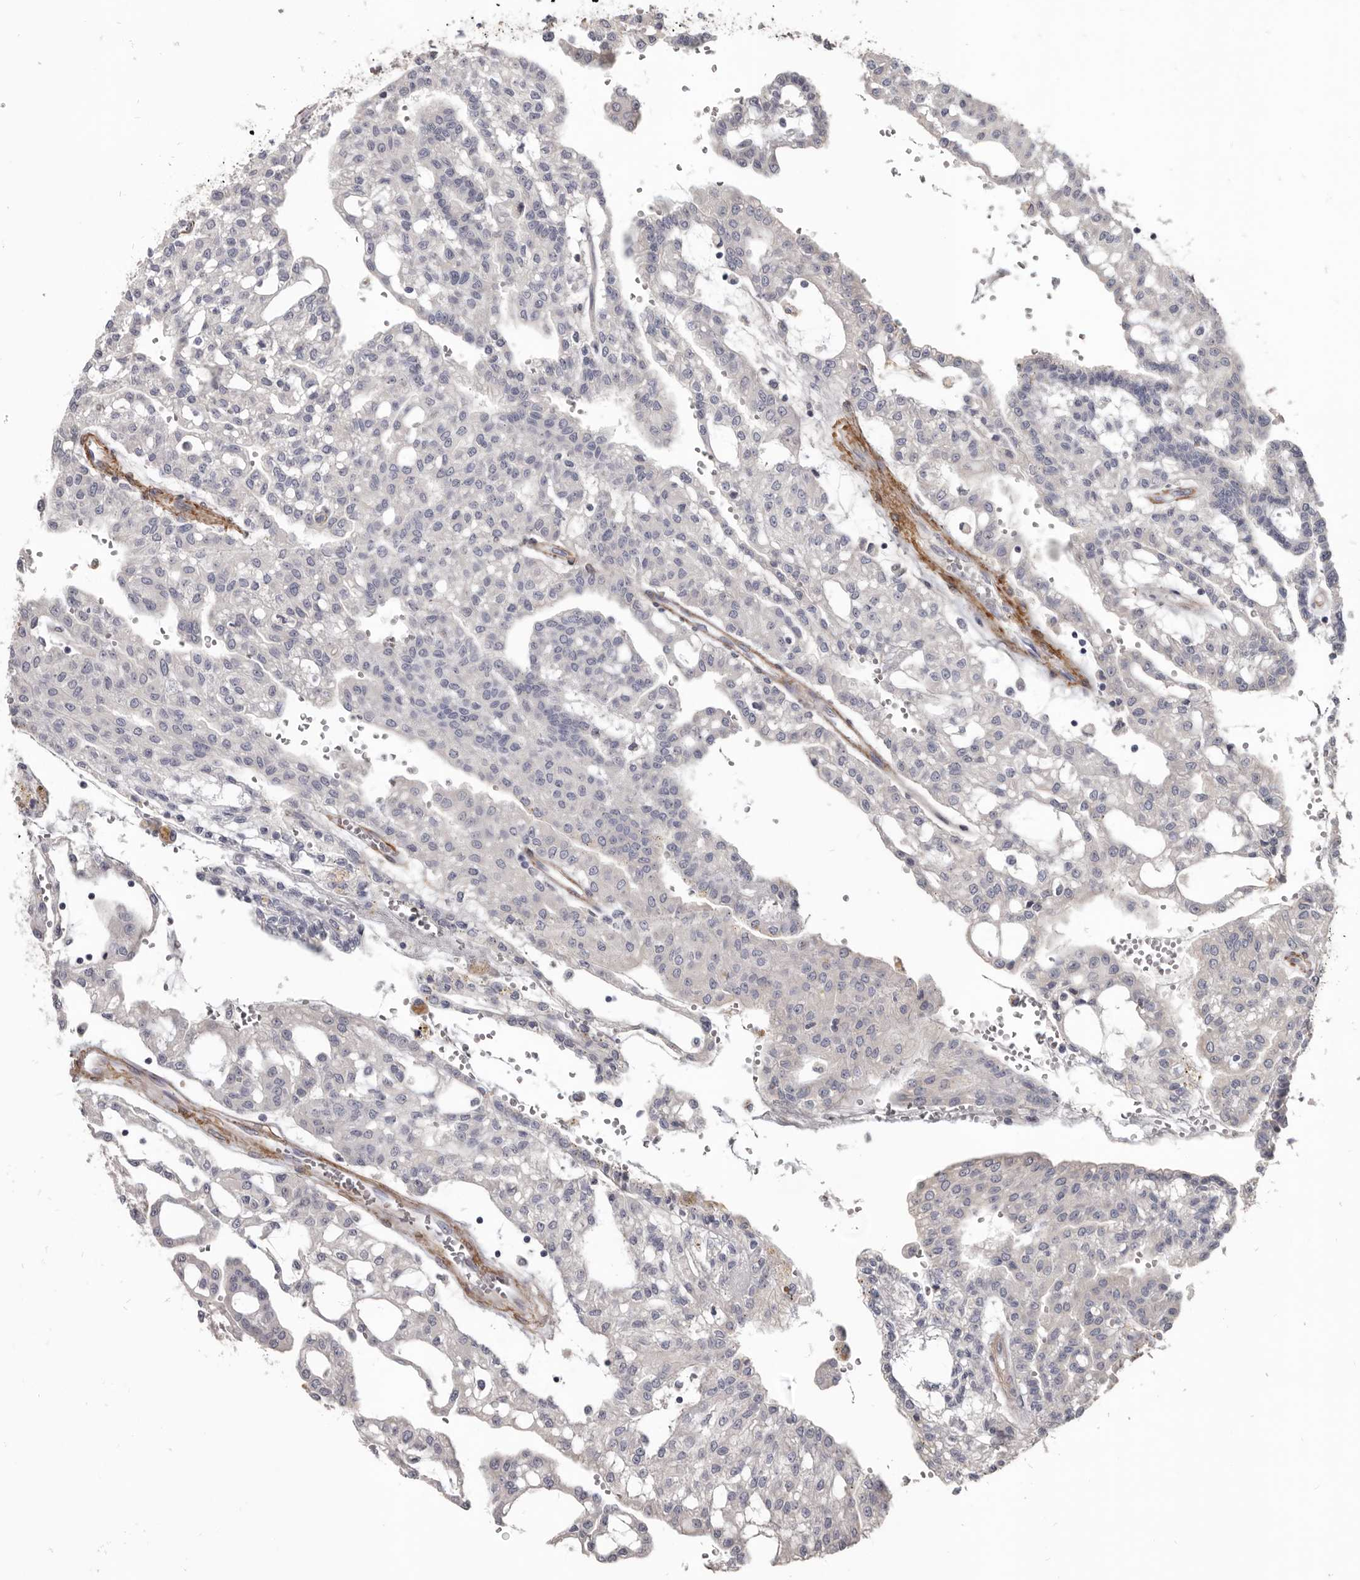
{"staining": {"intensity": "negative", "quantity": "none", "location": "none"}, "tissue": "renal cancer", "cell_type": "Tumor cells", "image_type": "cancer", "snomed": [{"axis": "morphology", "description": "Adenocarcinoma, NOS"}, {"axis": "topography", "description": "Kidney"}], "caption": "Renal adenocarcinoma stained for a protein using immunohistochemistry (IHC) reveals no expression tumor cells.", "gene": "CGN", "patient": {"sex": "male", "age": 63}}